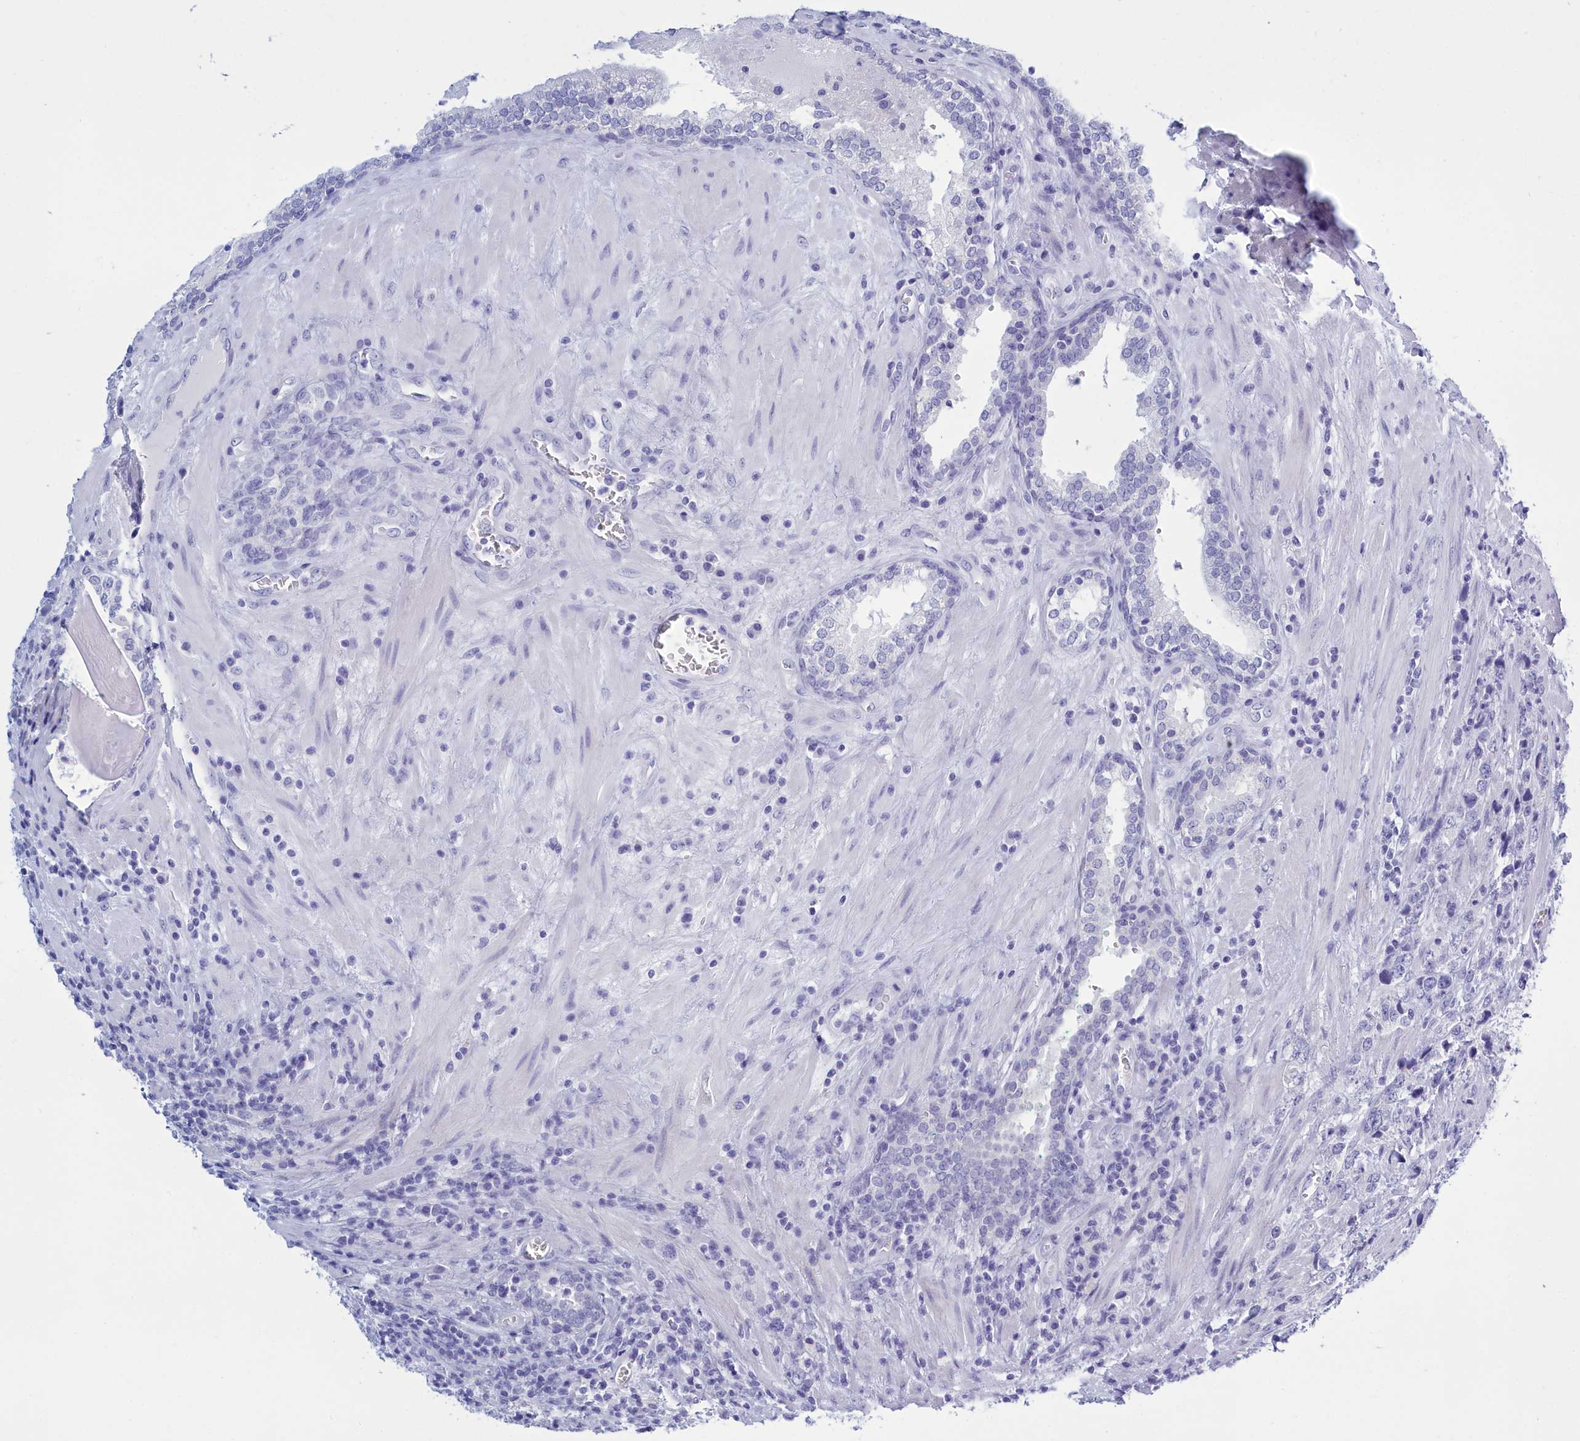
{"staining": {"intensity": "negative", "quantity": "none", "location": "none"}, "tissue": "prostate cancer", "cell_type": "Tumor cells", "image_type": "cancer", "snomed": [{"axis": "morphology", "description": "Adenocarcinoma, High grade"}, {"axis": "topography", "description": "Prostate"}], "caption": "Photomicrograph shows no protein staining in tumor cells of prostate high-grade adenocarcinoma tissue. The staining is performed using DAB brown chromogen with nuclei counter-stained in using hematoxylin.", "gene": "TMEM97", "patient": {"sex": "male", "age": 71}}